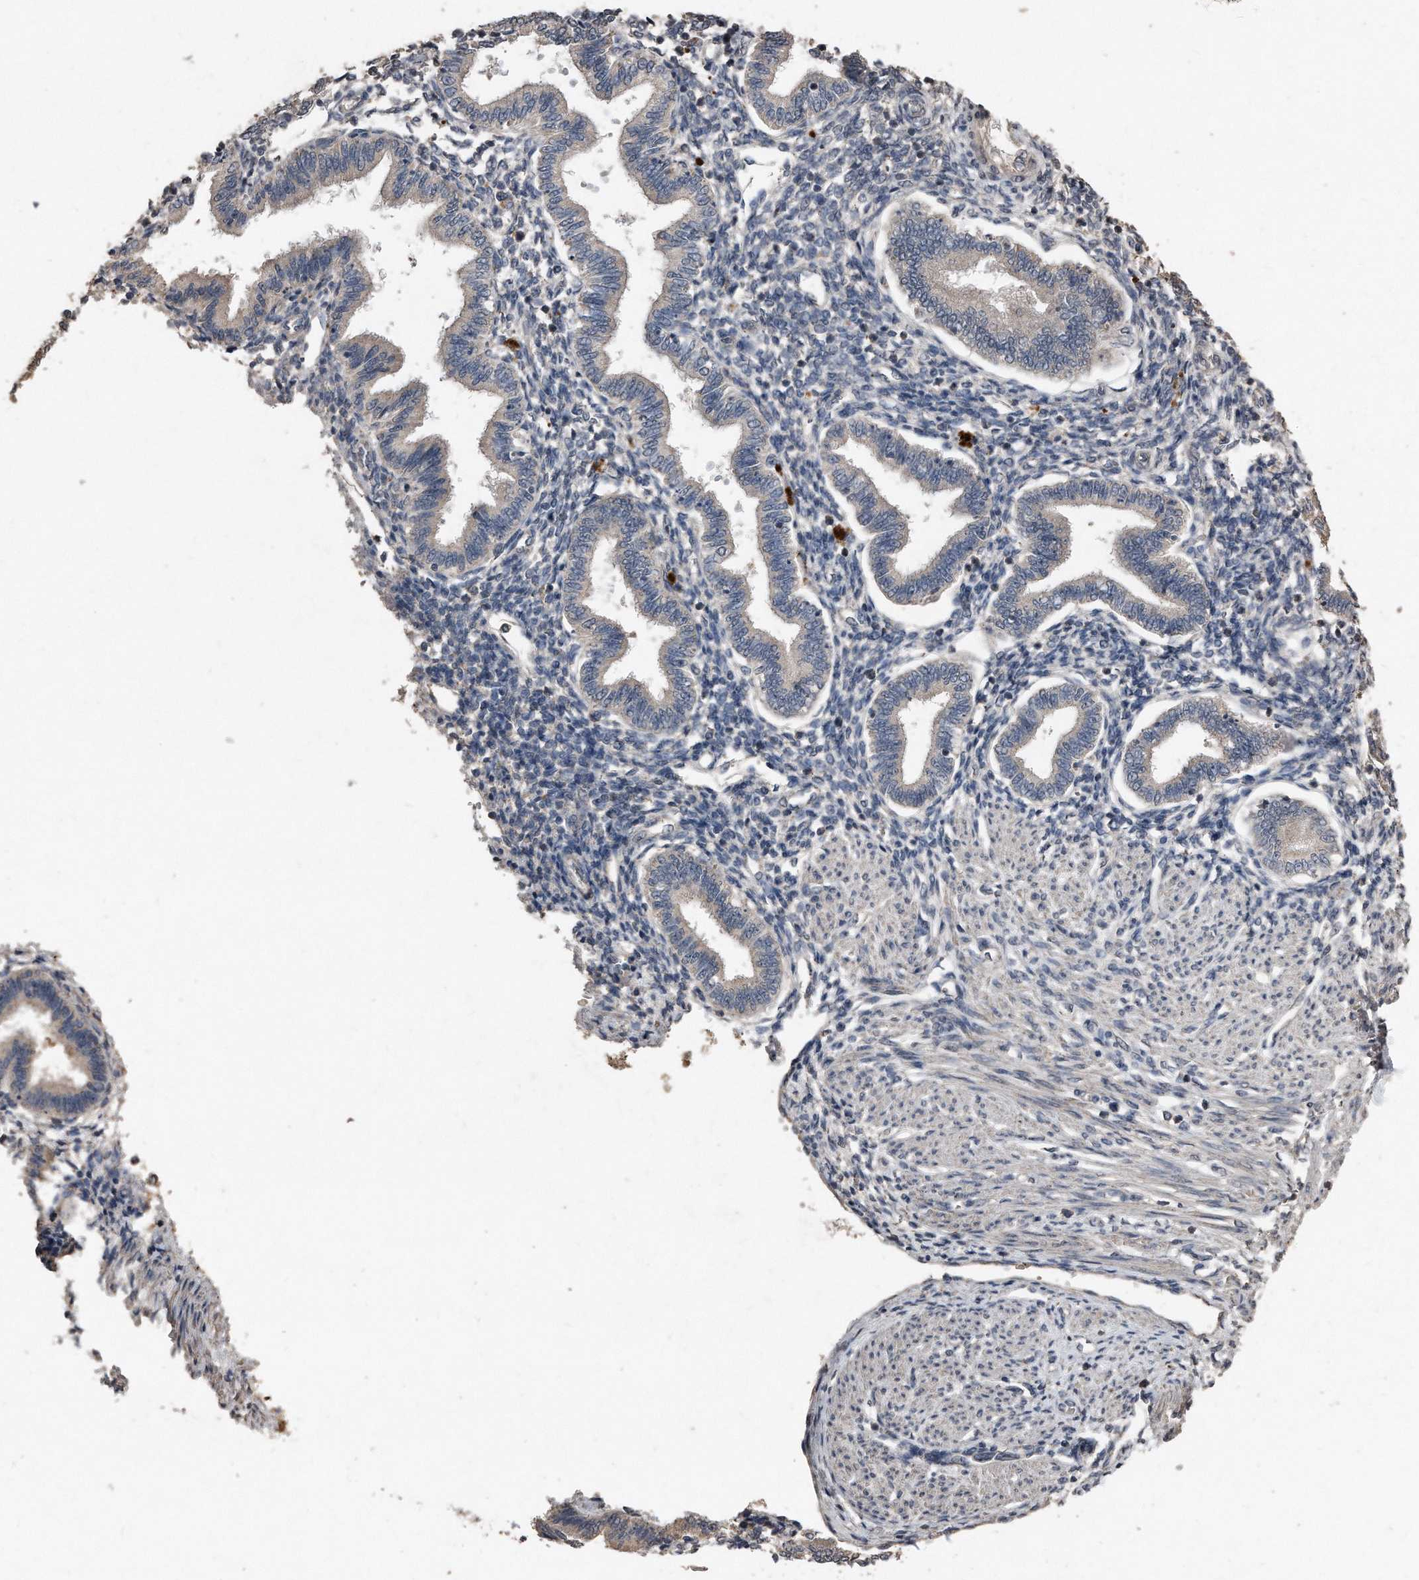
{"staining": {"intensity": "negative", "quantity": "none", "location": "none"}, "tissue": "endometrium", "cell_type": "Cells in endometrial stroma", "image_type": "normal", "snomed": [{"axis": "morphology", "description": "Normal tissue, NOS"}, {"axis": "topography", "description": "Endometrium"}], "caption": "IHC of normal human endometrium demonstrates no positivity in cells in endometrial stroma.", "gene": "ANKRD10", "patient": {"sex": "female", "age": 53}}